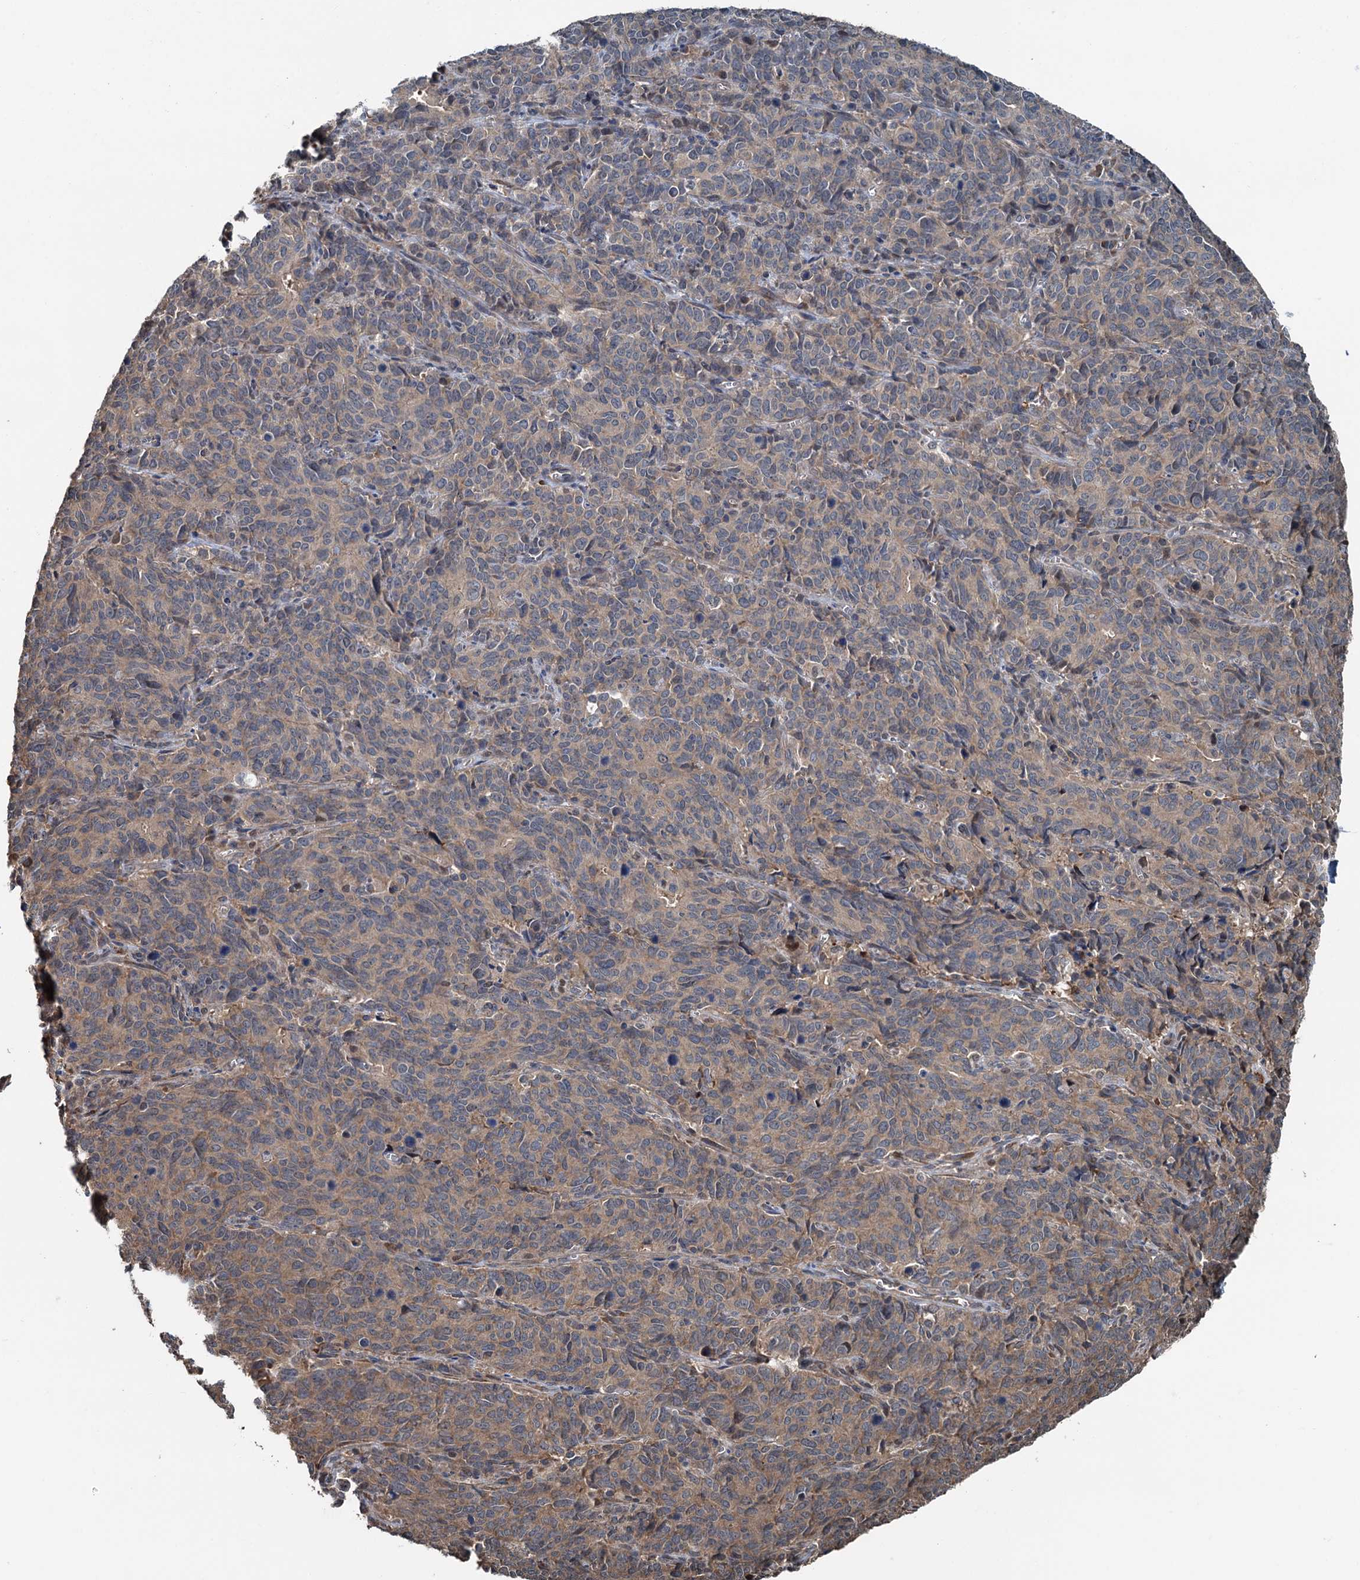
{"staining": {"intensity": "weak", "quantity": ">75%", "location": "cytoplasmic/membranous"}, "tissue": "cervical cancer", "cell_type": "Tumor cells", "image_type": "cancer", "snomed": [{"axis": "morphology", "description": "Squamous cell carcinoma, NOS"}, {"axis": "topography", "description": "Cervix"}], "caption": "Immunohistochemical staining of cervical cancer (squamous cell carcinoma) exhibits low levels of weak cytoplasmic/membranous protein positivity in about >75% of tumor cells. Immunohistochemistry (ihc) stains the protein of interest in brown and the nuclei are stained blue.", "gene": "TEDC1", "patient": {"sex": "female", "age": 60}}